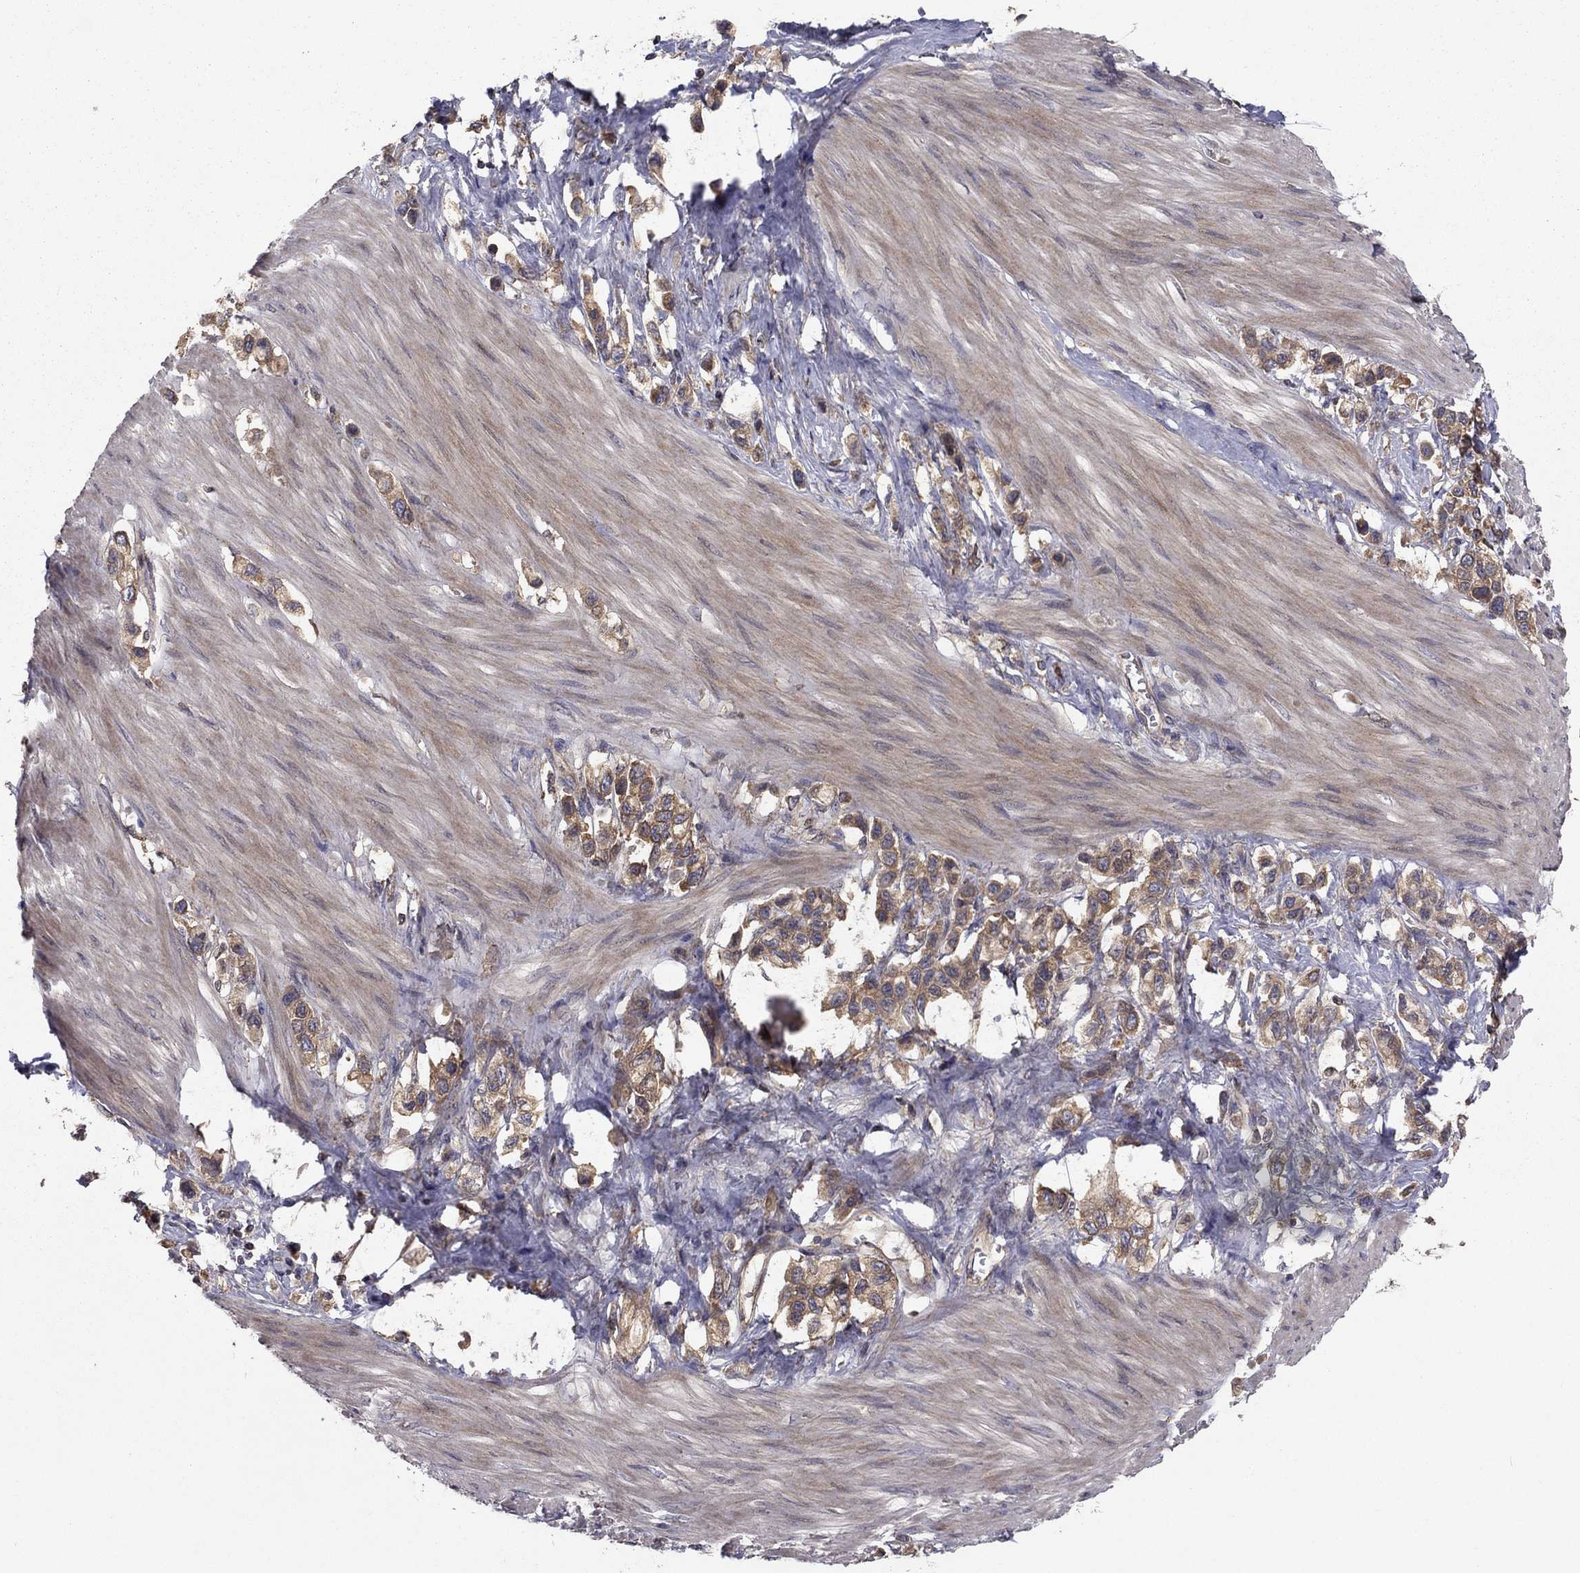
{"staining": {"intensity": "moderate", "quantity": "<25%", "location": "cytoplasmic/membranous"}, "tissue": "stomach cancer", "cell_type": "Tumor cells", "image_type": "cancer", "snomed": [{"axis": "morphology", "description": "Normal tissue, NOS"}, {"axis": "morphology", "description": "Adenocarcinoma, NOS"}, {"axis": "morphology", "description": "Adenocarcinoma, High grade"}, {"axis": "topography", "description": "Stomach, upper"}, {"axis": "topography", "description": "Stomach"}], "caption": "Immunohistochemistry (IHC) staining of stomach adenocarcinoma, which shows low levels of moderate cytoplasmic/membranous staining in approximately <25% of tumor cells indicating moderate cytoplasmic/membranous protein staining. The staining was performed using DAB (3,3'-diaminobenzidine) (brown) for protein detection and nuclei were counterstained in hematoxylin (blue).", "gene": "BABAM2", "patient": {"sex": "female", "age": 65}}